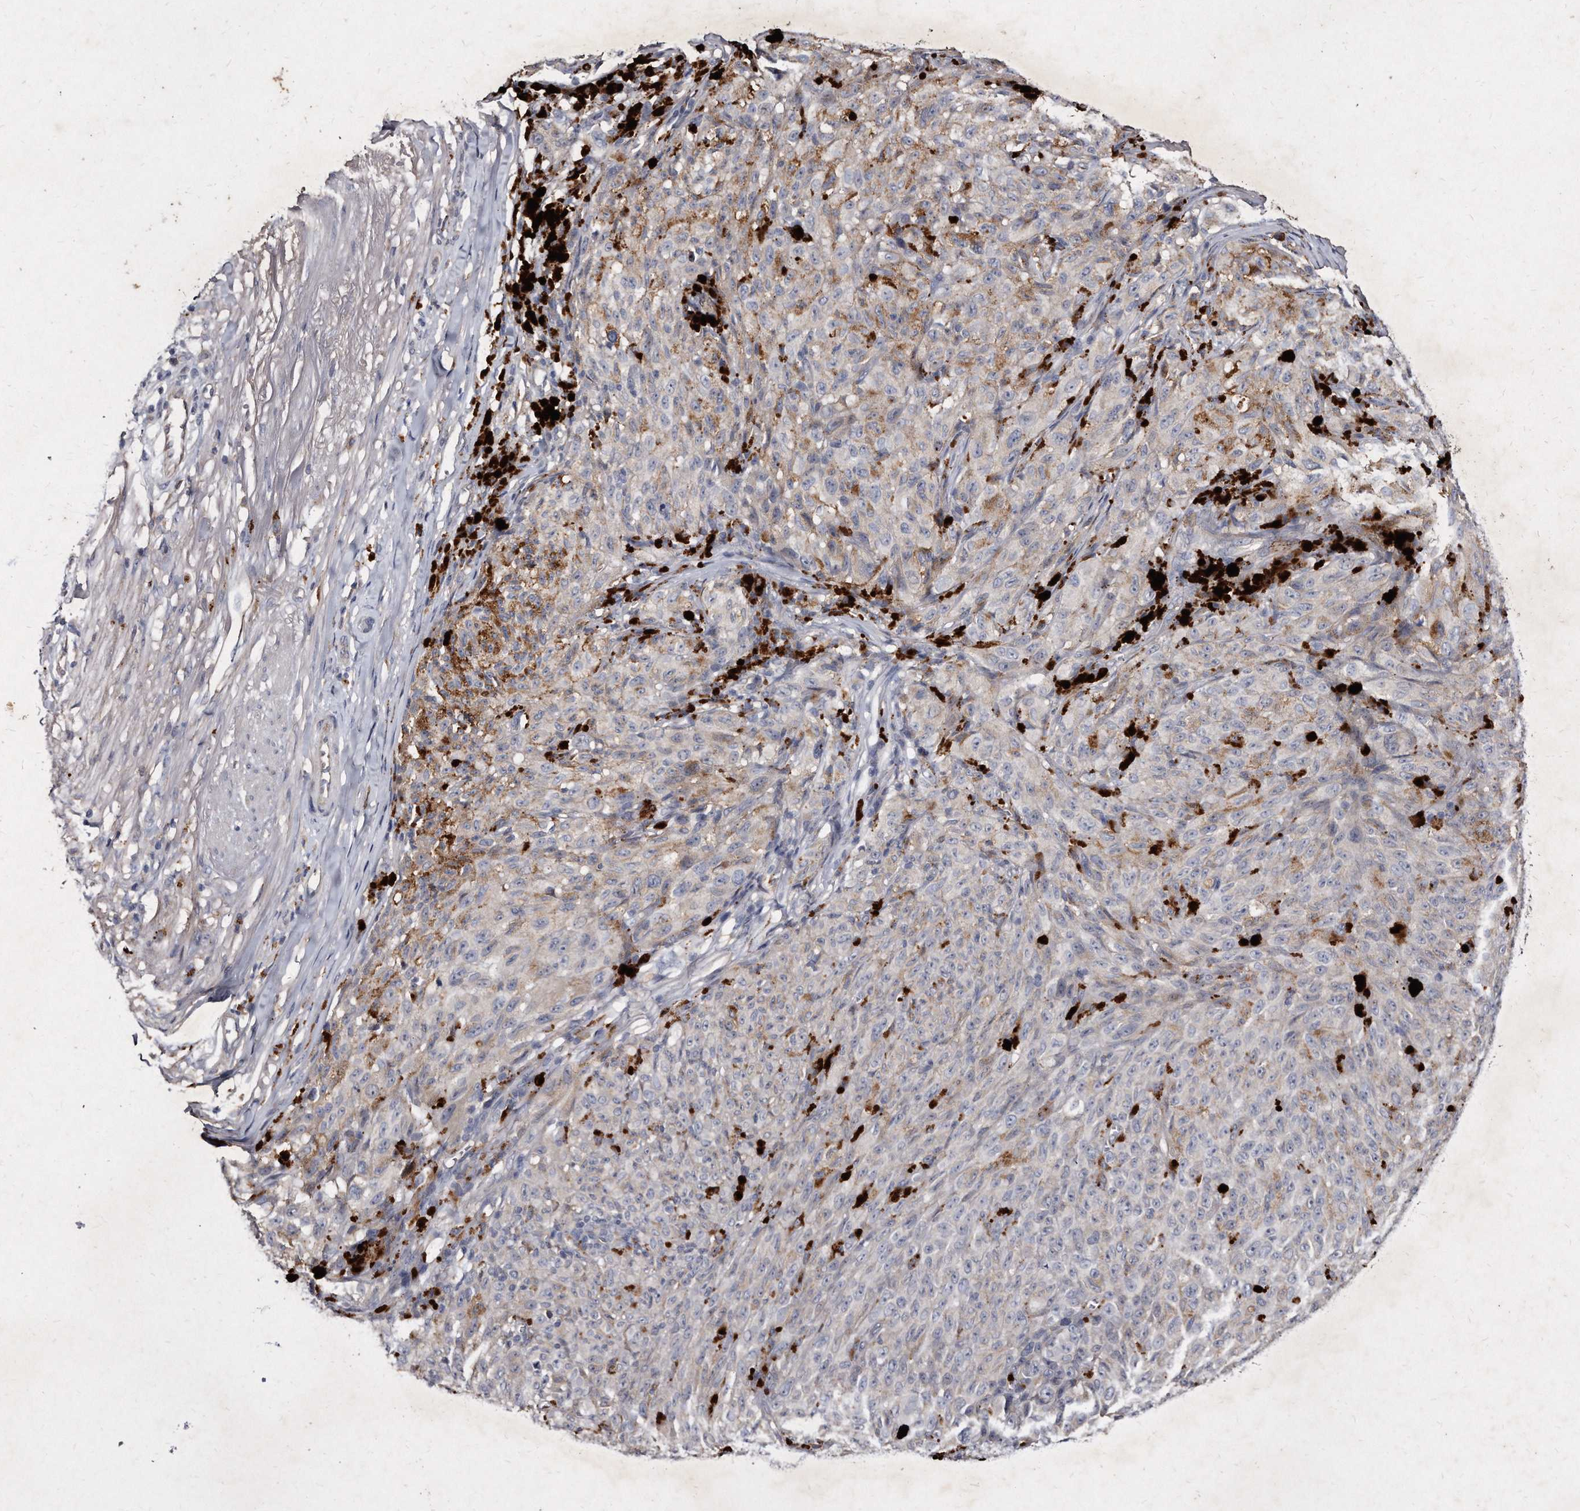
{"staining": {"intensity": "negative", "quantity": "none", "location": "none"}, "tissue": "melanoma", "cell_type": "Tumor cells", "image_type": "cancer", "snomed": [{"axis": "morphology", "description": "Malignant melanoma, NOS"}, {"axis": "topography", "description": "Skin"}], "caption": "Immunohistochemical staining of malignant melanoma reveals no significant positivity in tumor cells. (DAB immunohistochemistry (IHC) visualized using brightfield microscopy, high magnification).", "gene": "KLHDC3", "patient": {"sex": "female", "age": 82}}